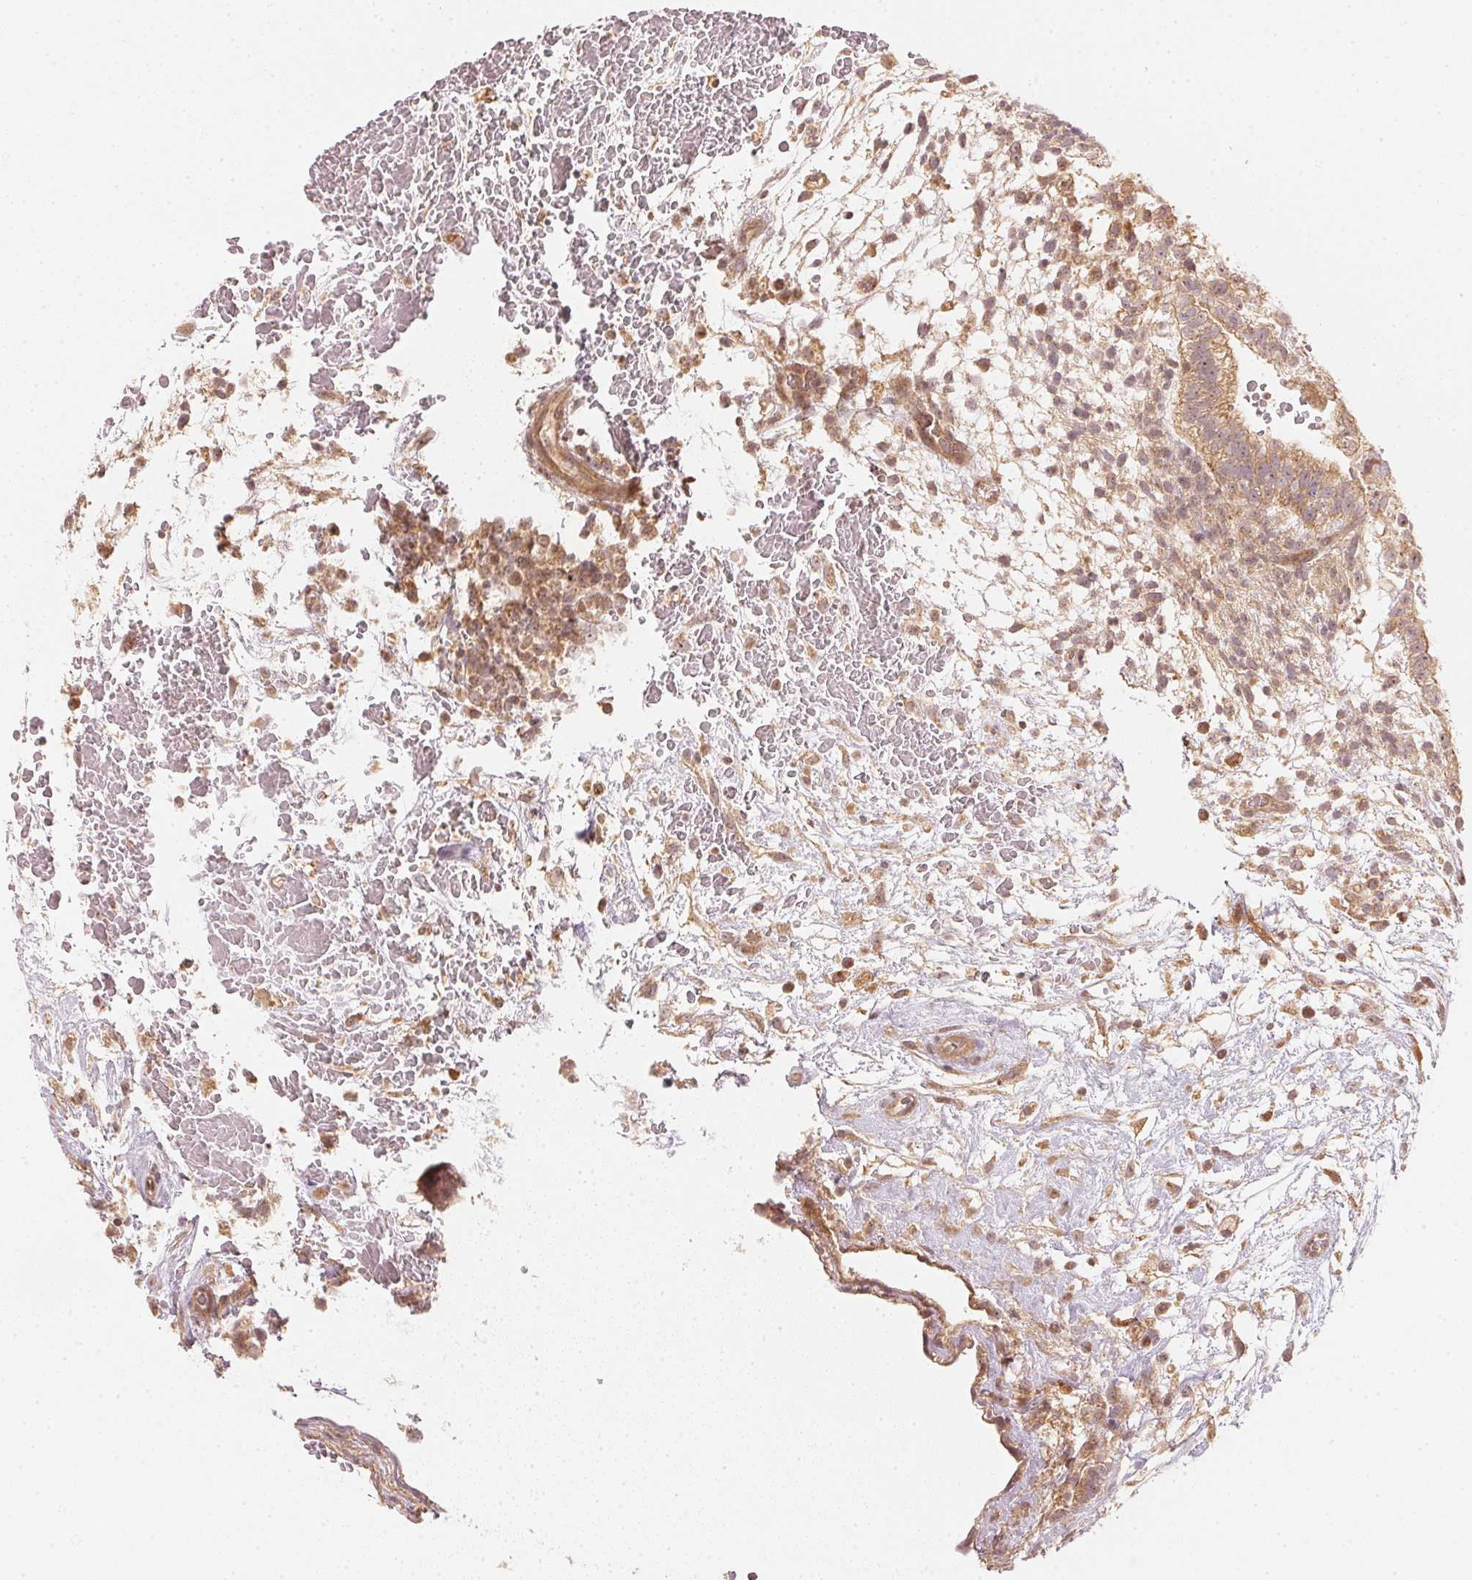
{"staining": {"intensity": "moderate", "quantity": ">75%", "location": "cytoplasmic/membranous,nuclear"}, "tissue": "testis cancer", "cell_type": "Tumor cells", "image_type": "cancer", "snomed": [{"axis": "morphology", "description": "Normal tissue, NOS"}, {"axis": "morphology", "description": "Carcinoma, Embryonal, NOS"}, {"axis": "topography", "description": "Testis"}], "caption": "Immunohistochemistry (IHC) micrograph of neoplastic tissue: testis embryonal carcinoma stained using immunohistochemistry (IHC) displays medium levels of moderate protein expression localized specifically in the cytoplasmic/membranous and nuclear of tumor cells, appearing as a cytoplasmic/membranous and nuclear brown color.", "gene": "WDR54", "patient": {"sex": "male", "age": 32}}